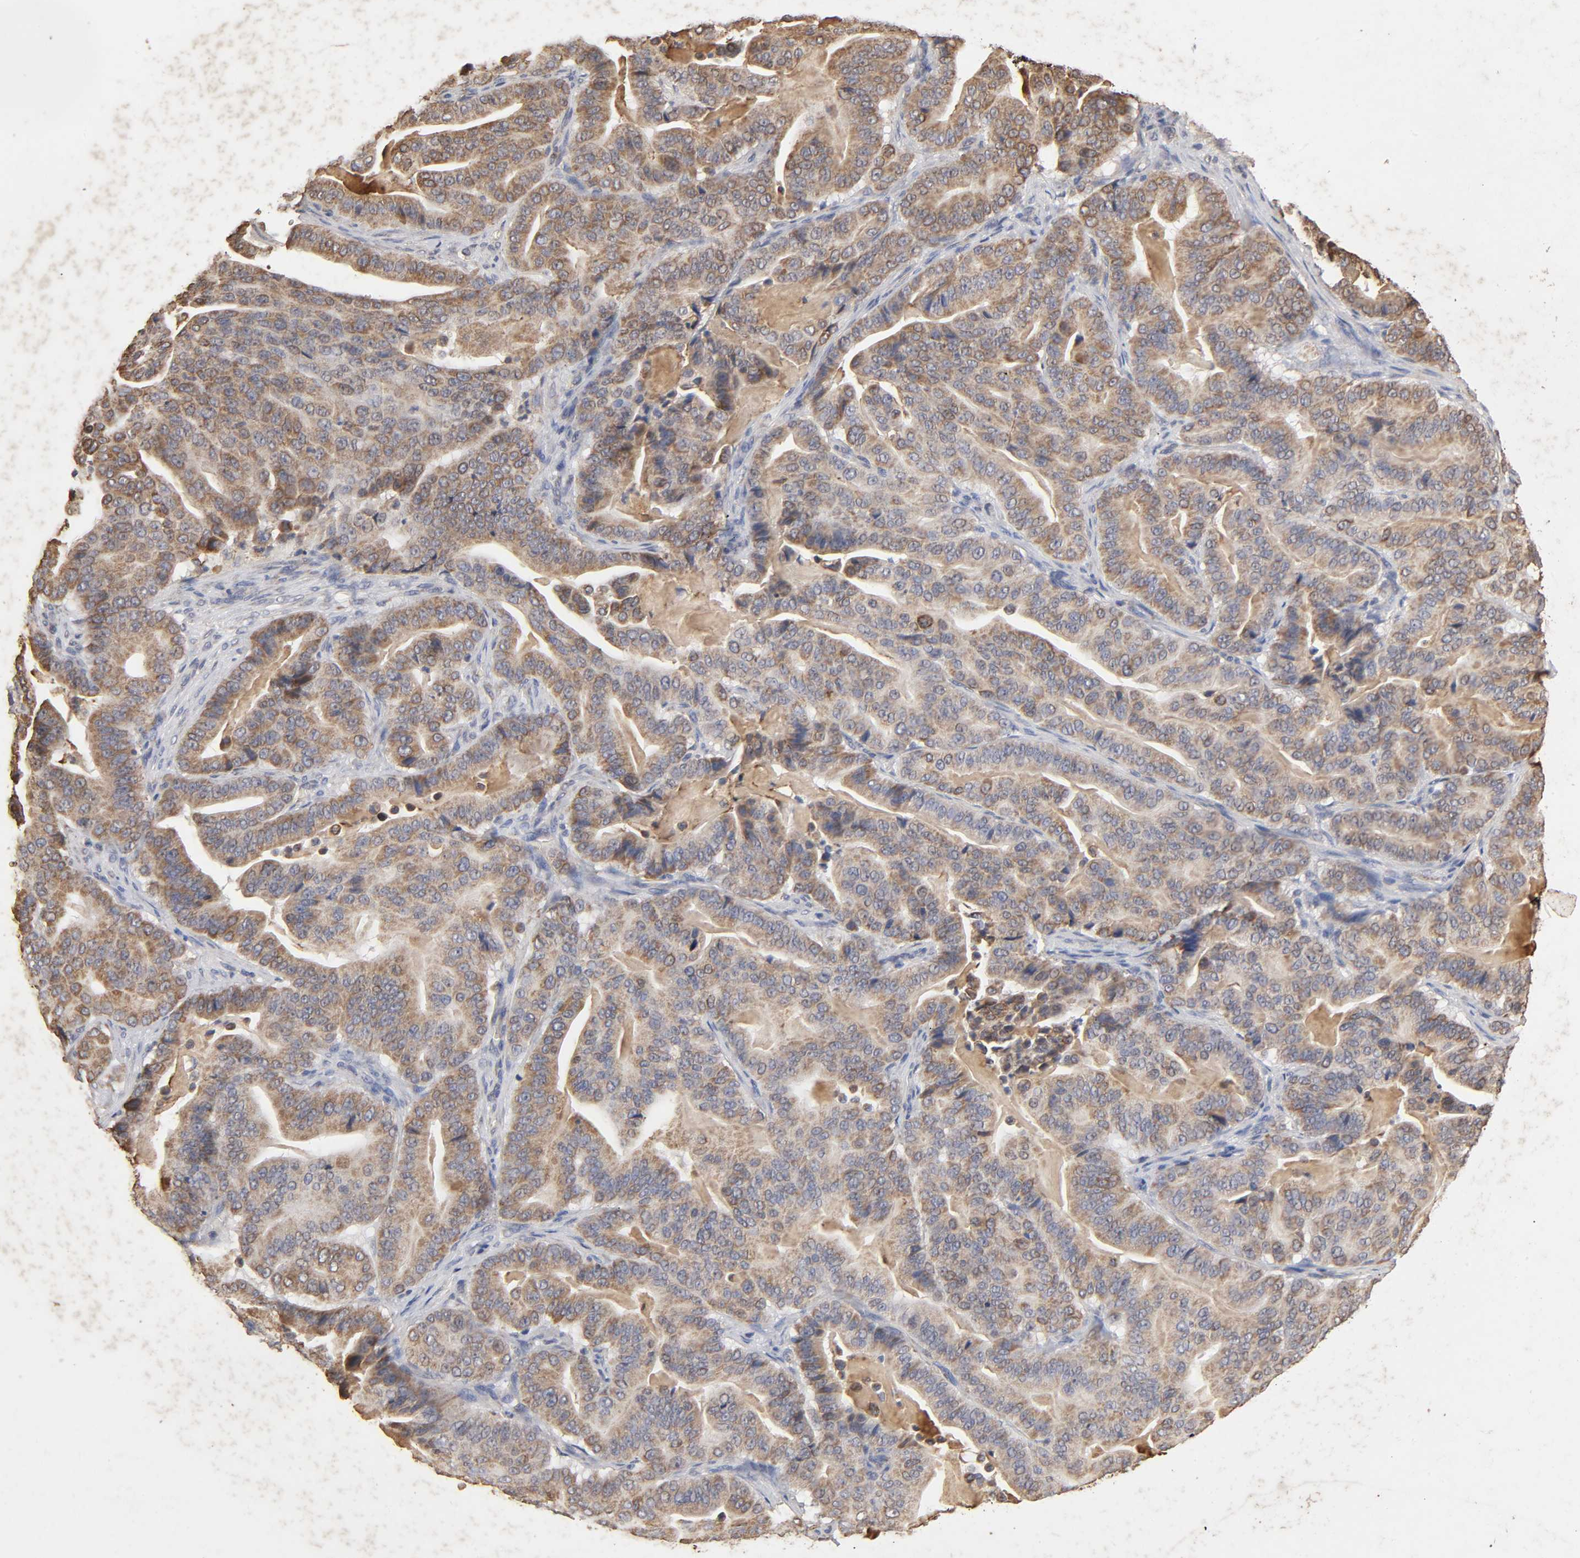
{"staining": {"intensity": "moderate", "quantity": ">75%", "location": "cytoplasmic/membranous"}, "tissue": "pancreatic cancer", "cell_type": "Tumor cells", "image_type": "cancer", "snomed": [{"axis": "morphology", "description": "Adenocarcinoma, NOS"}, {"axis": "topography", "description": "Pancreas"}], "caption": "The image shows a brown stain indicating the presence of a protein in the cytoplasmic/membranous of tumor cells in pancreatic cancer (adenocarcinoma). (IHC, brightfield microscopy, high magnification).", "gene": "CYCS", "patient": {"sex": "male", "age": 63}}